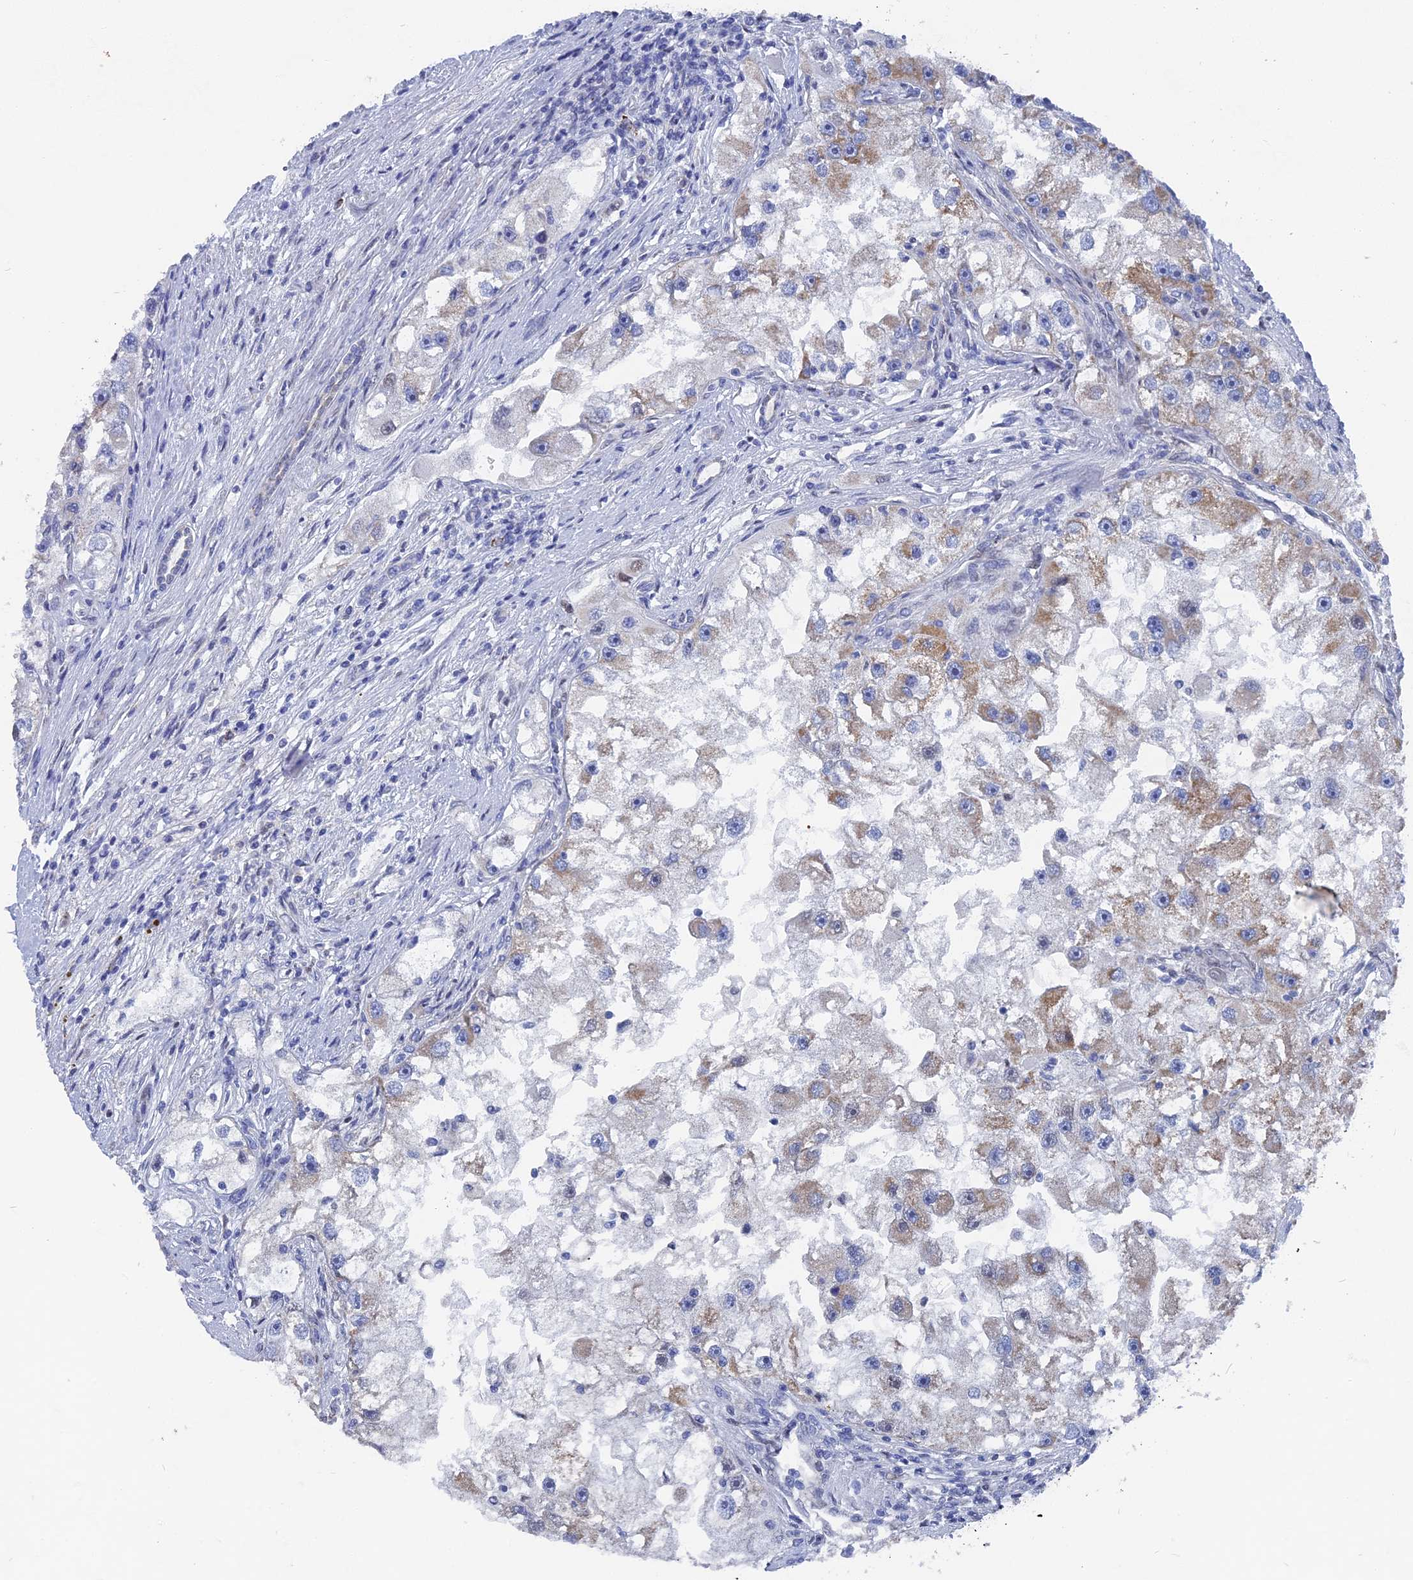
{"staining": {"intensity": "moderate", "quantity": "<25%", "location": "cytoplasmic/membranous"}, "tissue": "renal cancer", "cell_type": "Tumor cells", "image_type": "cancer", "snomed": [{"axis": "morphology", "description": "Adenocarcinoma, NOS"}, {"axis": "topography", "description": "Kidney"}], "caption": "The micrograph reveals immunohistochemical staining of renal adenocarcinoma. There is moderate cytoplasmic/membranous expression is seen in about <25% of tumor cells.", "gene": "HIGD1A", "patient": {"sex": "male", "age": 63}}